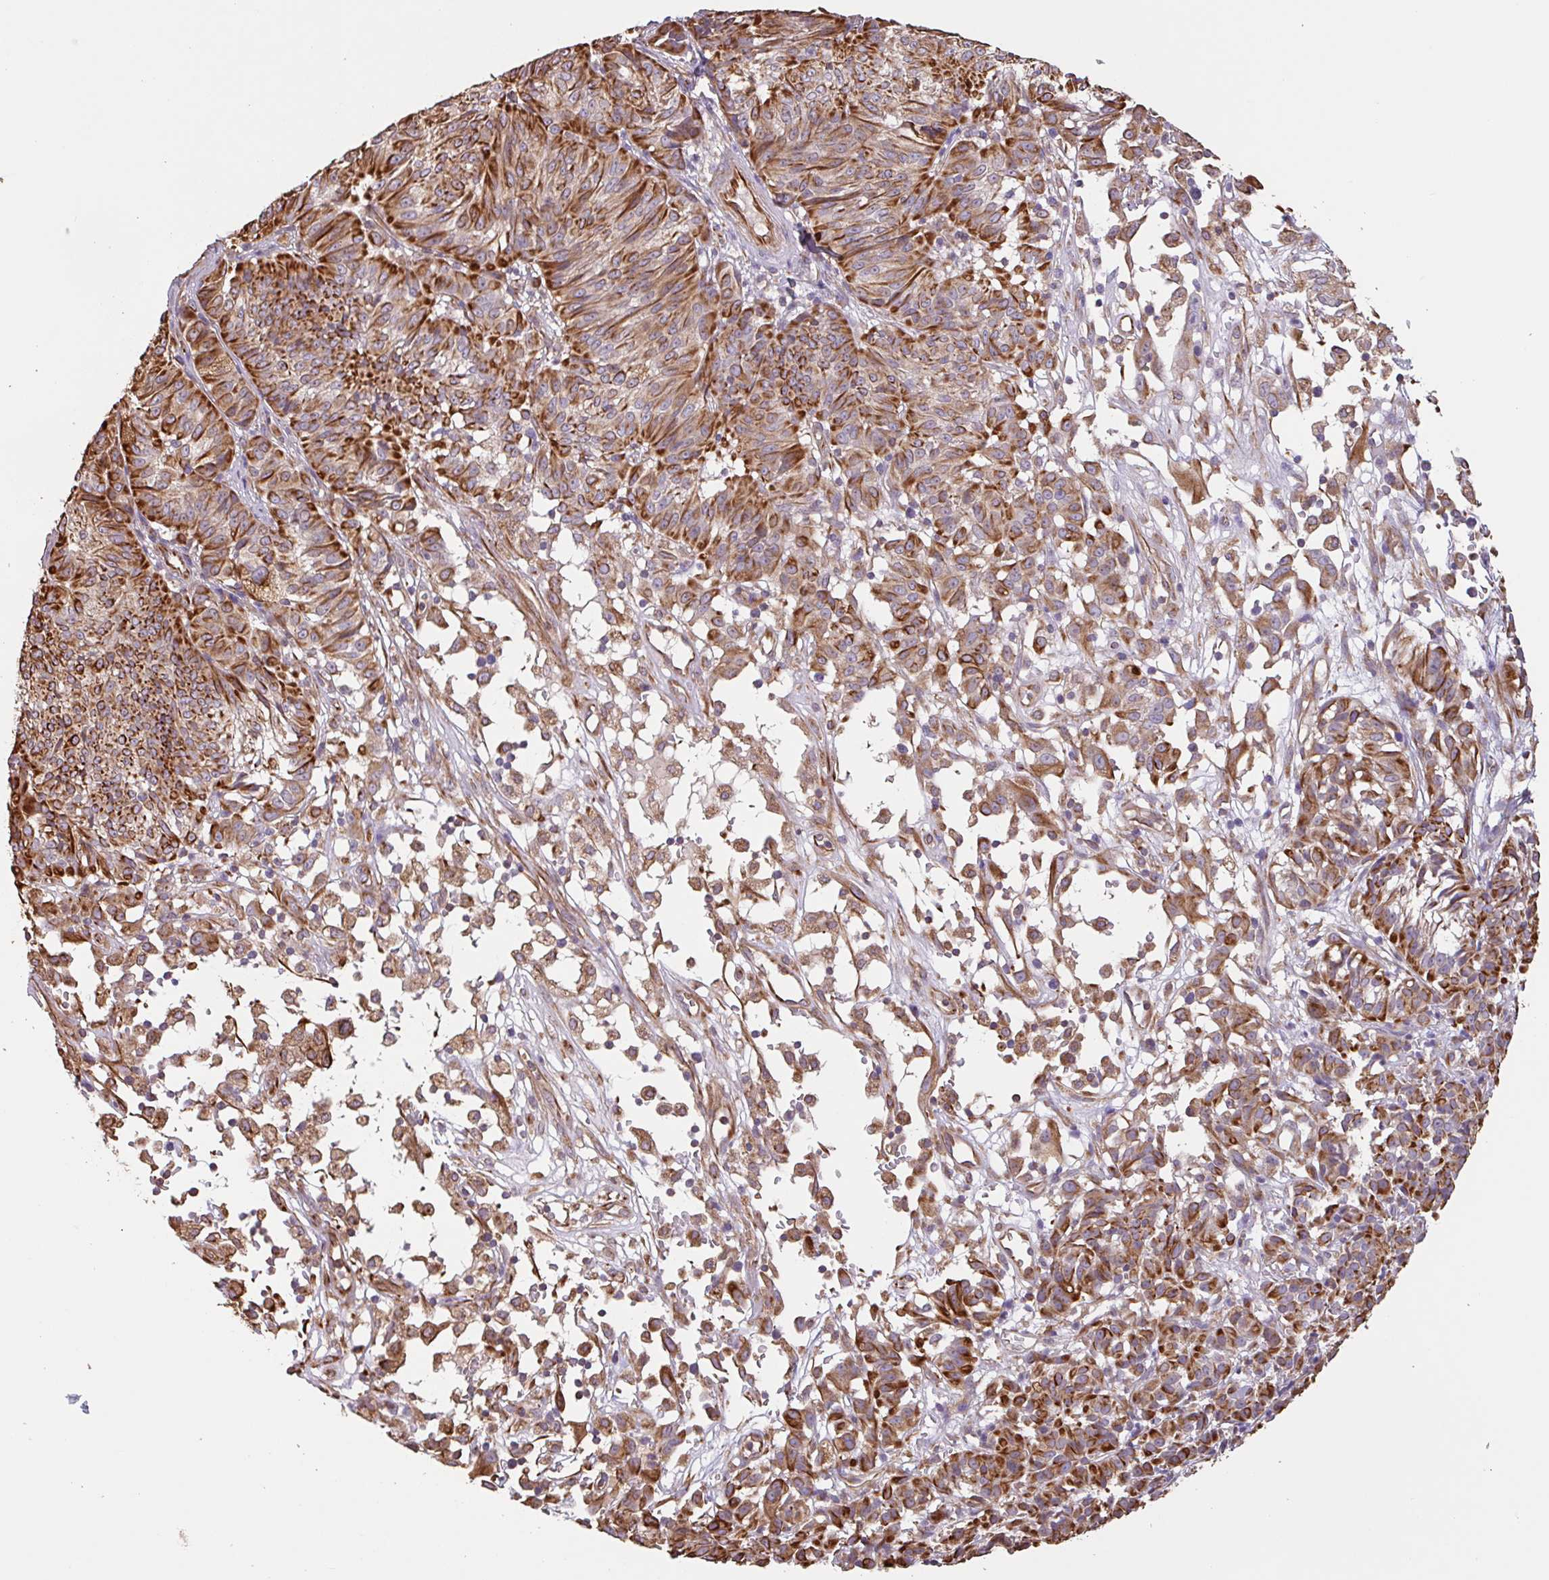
{"staining": {"intensity": "strong", "quantity": ">75%", "location": "cytoplasmic/membranous"}, "tissue": "melanoma", "cell_type": "Tumor cells", "image_type": "cancer", "snomed": [{"axis": "morphology", "description": "Malignant melanoma, NOS"}, {"axis": "topography", "description": "Skin"}], "caption": "About >75% of tumor cells in malignant melanoma display strong cytoplasmic/membranous protein expression as visualized by brown immunohistochemical staining.", "gene": "ZNF790", "patient": {"sex": "female", "age": 72}}